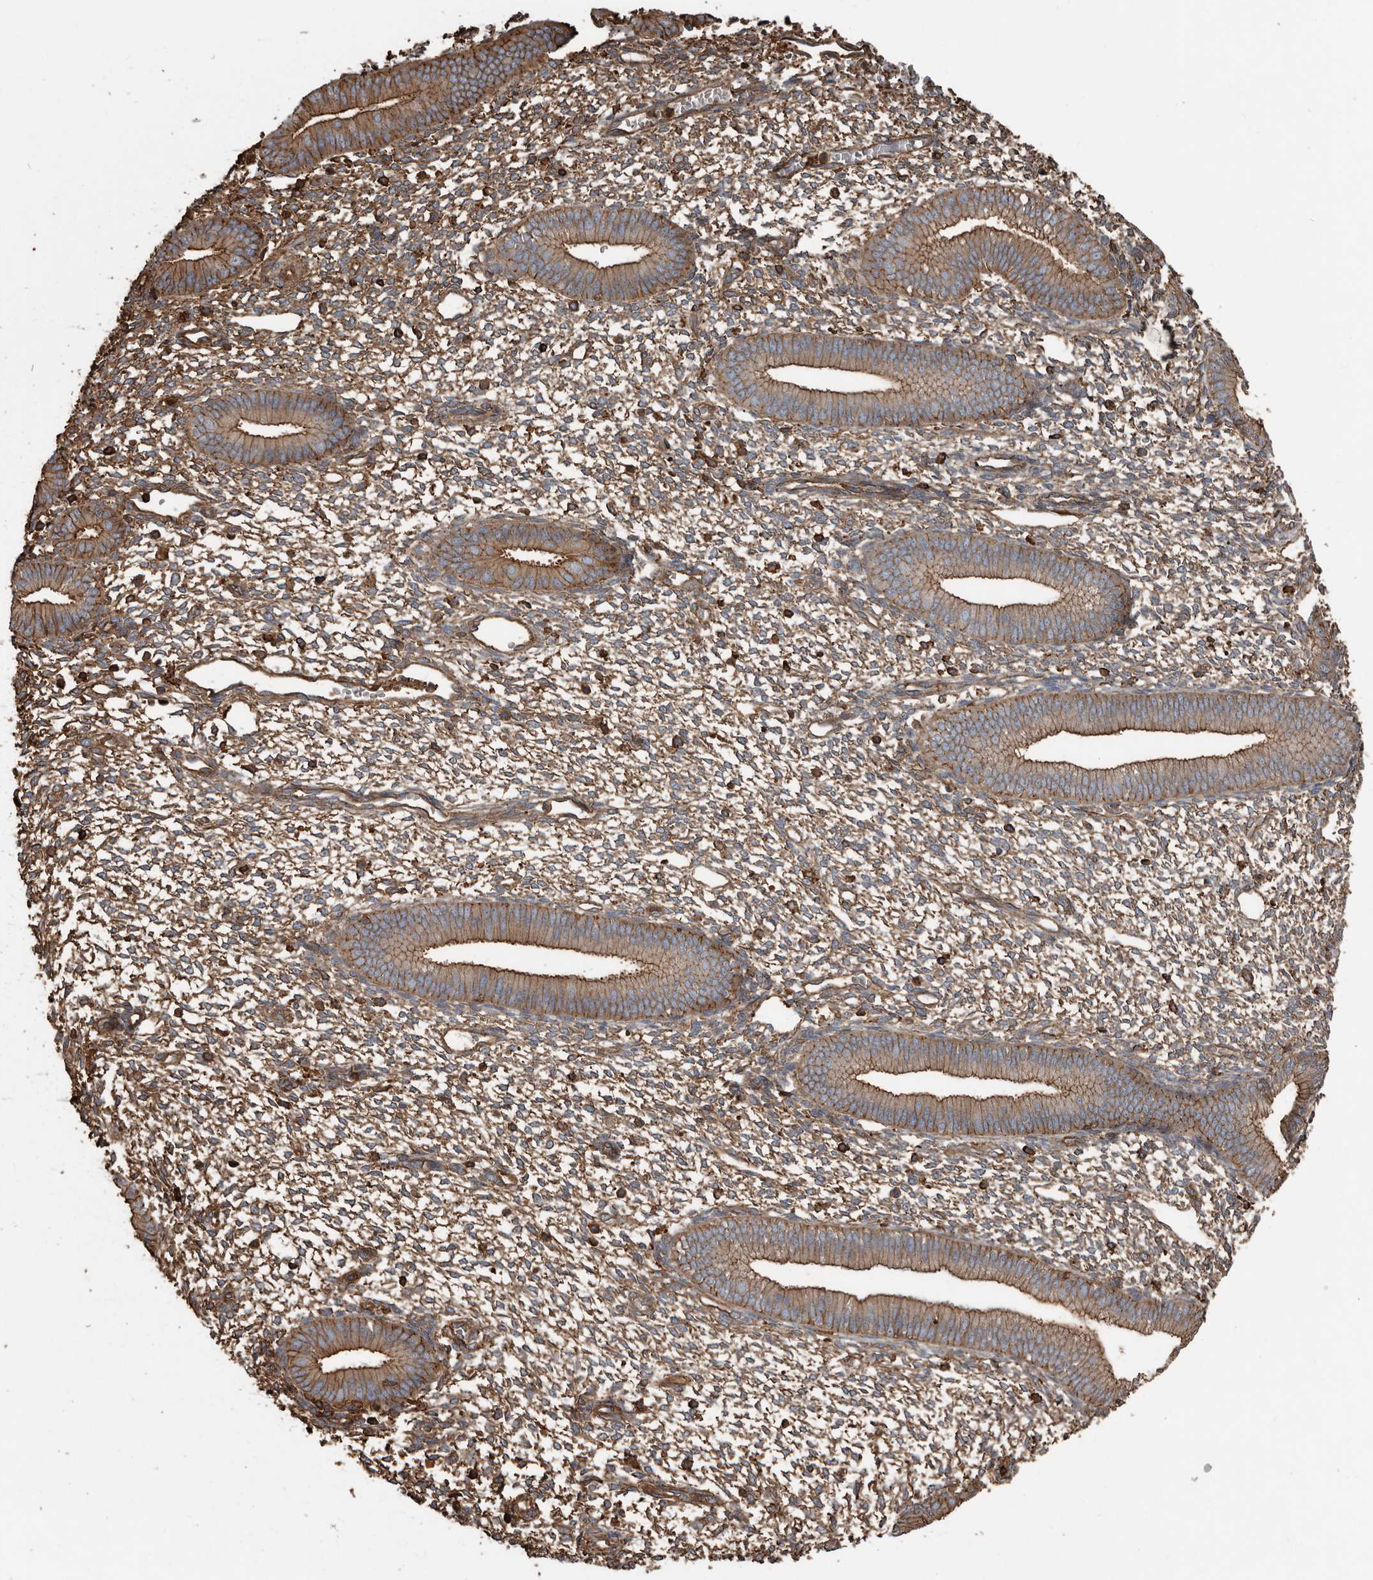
{"staining": {"intensity": "moderate", "quantity": "25%-75%", "location": "cytoplasmic/membranous"}, "tissue": "endometrium", "cell_type": "Cells in endometrial stroma", "image_type": "normal", "snomed": [{"axis": "morphology", "description": "Normal tissue, NOS"}, {"axis": "topography", "description": "Endometrium"}], "caption": "Immunohistochemistry micrograph of benign human endometrium stained for a protein (brown), which reveals medium levels of moderate cytoplasmic/membranous staining in about 25%-75% of cells in endometrial stroma.", "gene": "DENND6B", "patient": {"sex": "female", "age": 46}}